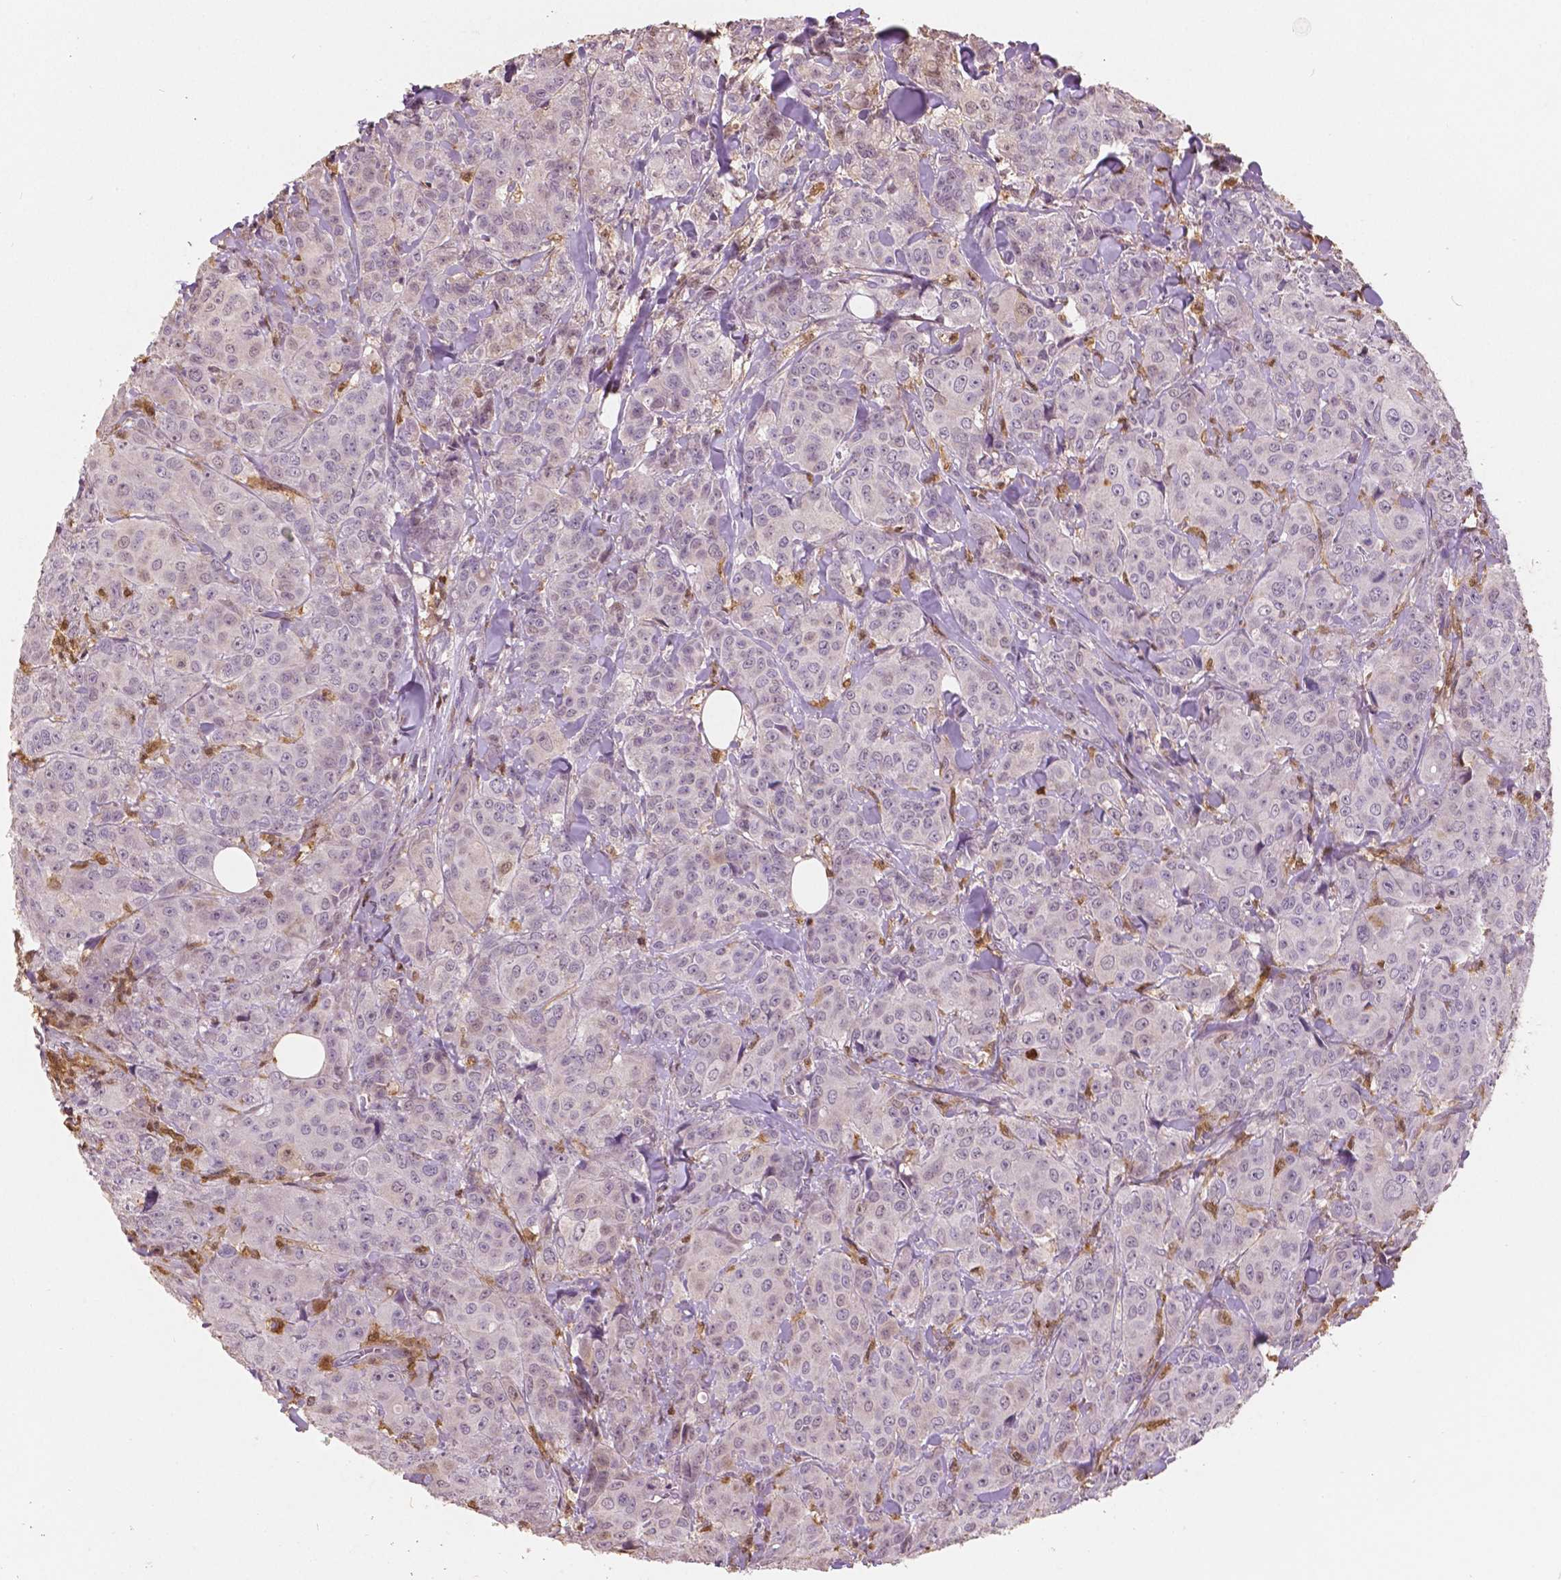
{"staining": {"intensity": "negative", "quantity": "none", "location": "none"}, "tissue": "breast cancer", "cell_type": "Tumor cells", "image_type": "cancer", "snomed": [{"axis": "morphology", "description": "Duct carcinoma"}, {"axis": "topography", "description": "Breast"}], "caption": "Immunohistochemistry (IHC) photomicrograph of human breast cancer stained for a protein (brown), which reveals no staining in tumor cells.", "gene": "S100A4", "patient": {"sex": "female", "age": 43}}